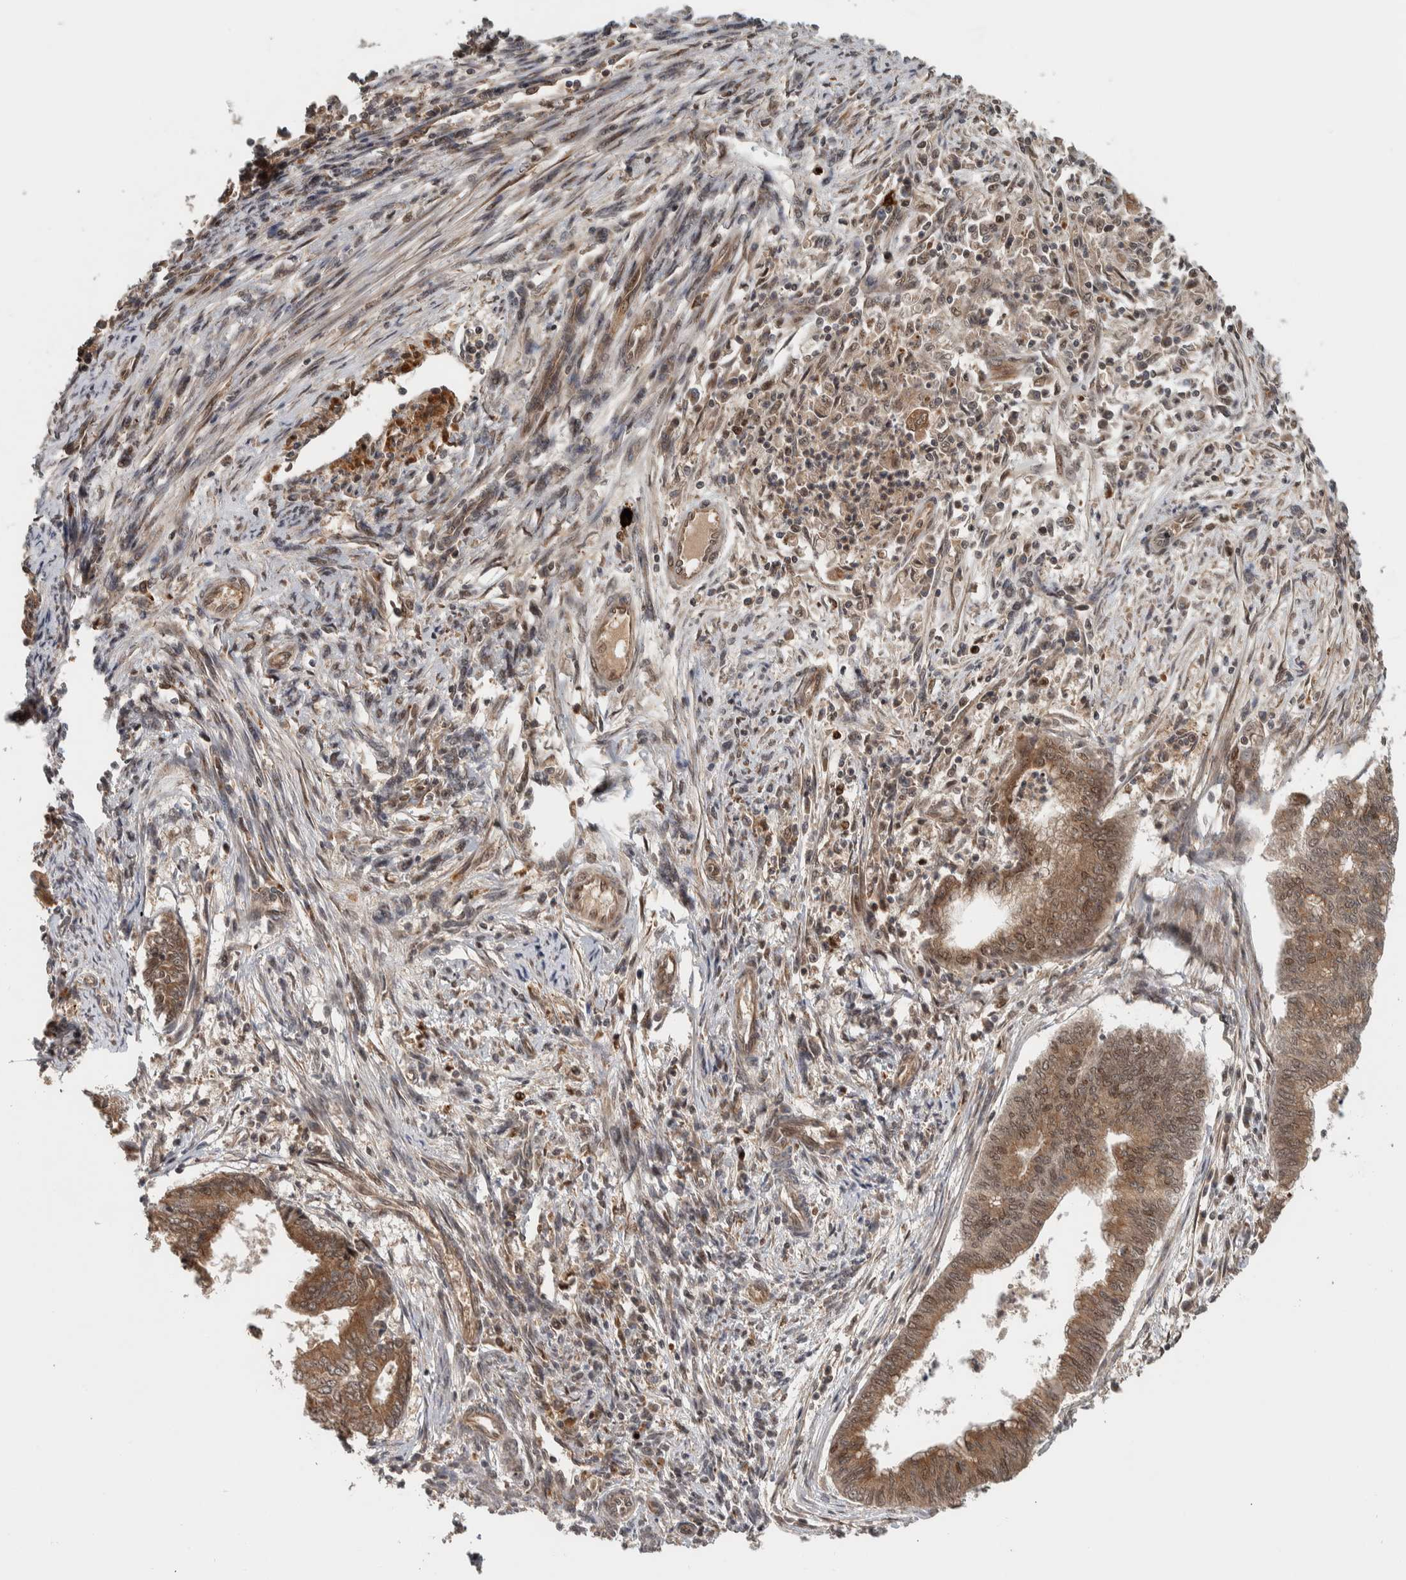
{"staining": {"intensity": "moderate", "quantity": ">75%", "location": "cytoplasmic/membranous,nuclear"}, "tissue": "endometrial cancer", "cell_type": "Tumor cells", "image_type": "cancer", "snomed": [{"axis": "morphology", "description": "Polyp, NOS"}, {"axis": "morphology", "description": "Adenocarcinoma, NOS"}, {"axis": "morphology", "description": "Adenoma, NOS"}, {"axis": "topography", "description": "Endometrium"}], "caption": "High-power microscopy captured an immunohistochemistry photomicrograph of adenocarcinoma (endometrial), revealing moderate cytoplasmic/membranous and nuclear positivity in about >75% of tumor cells.", "gene": "RPS6KA4", "patient": {"sex": "female", "age": 79}}